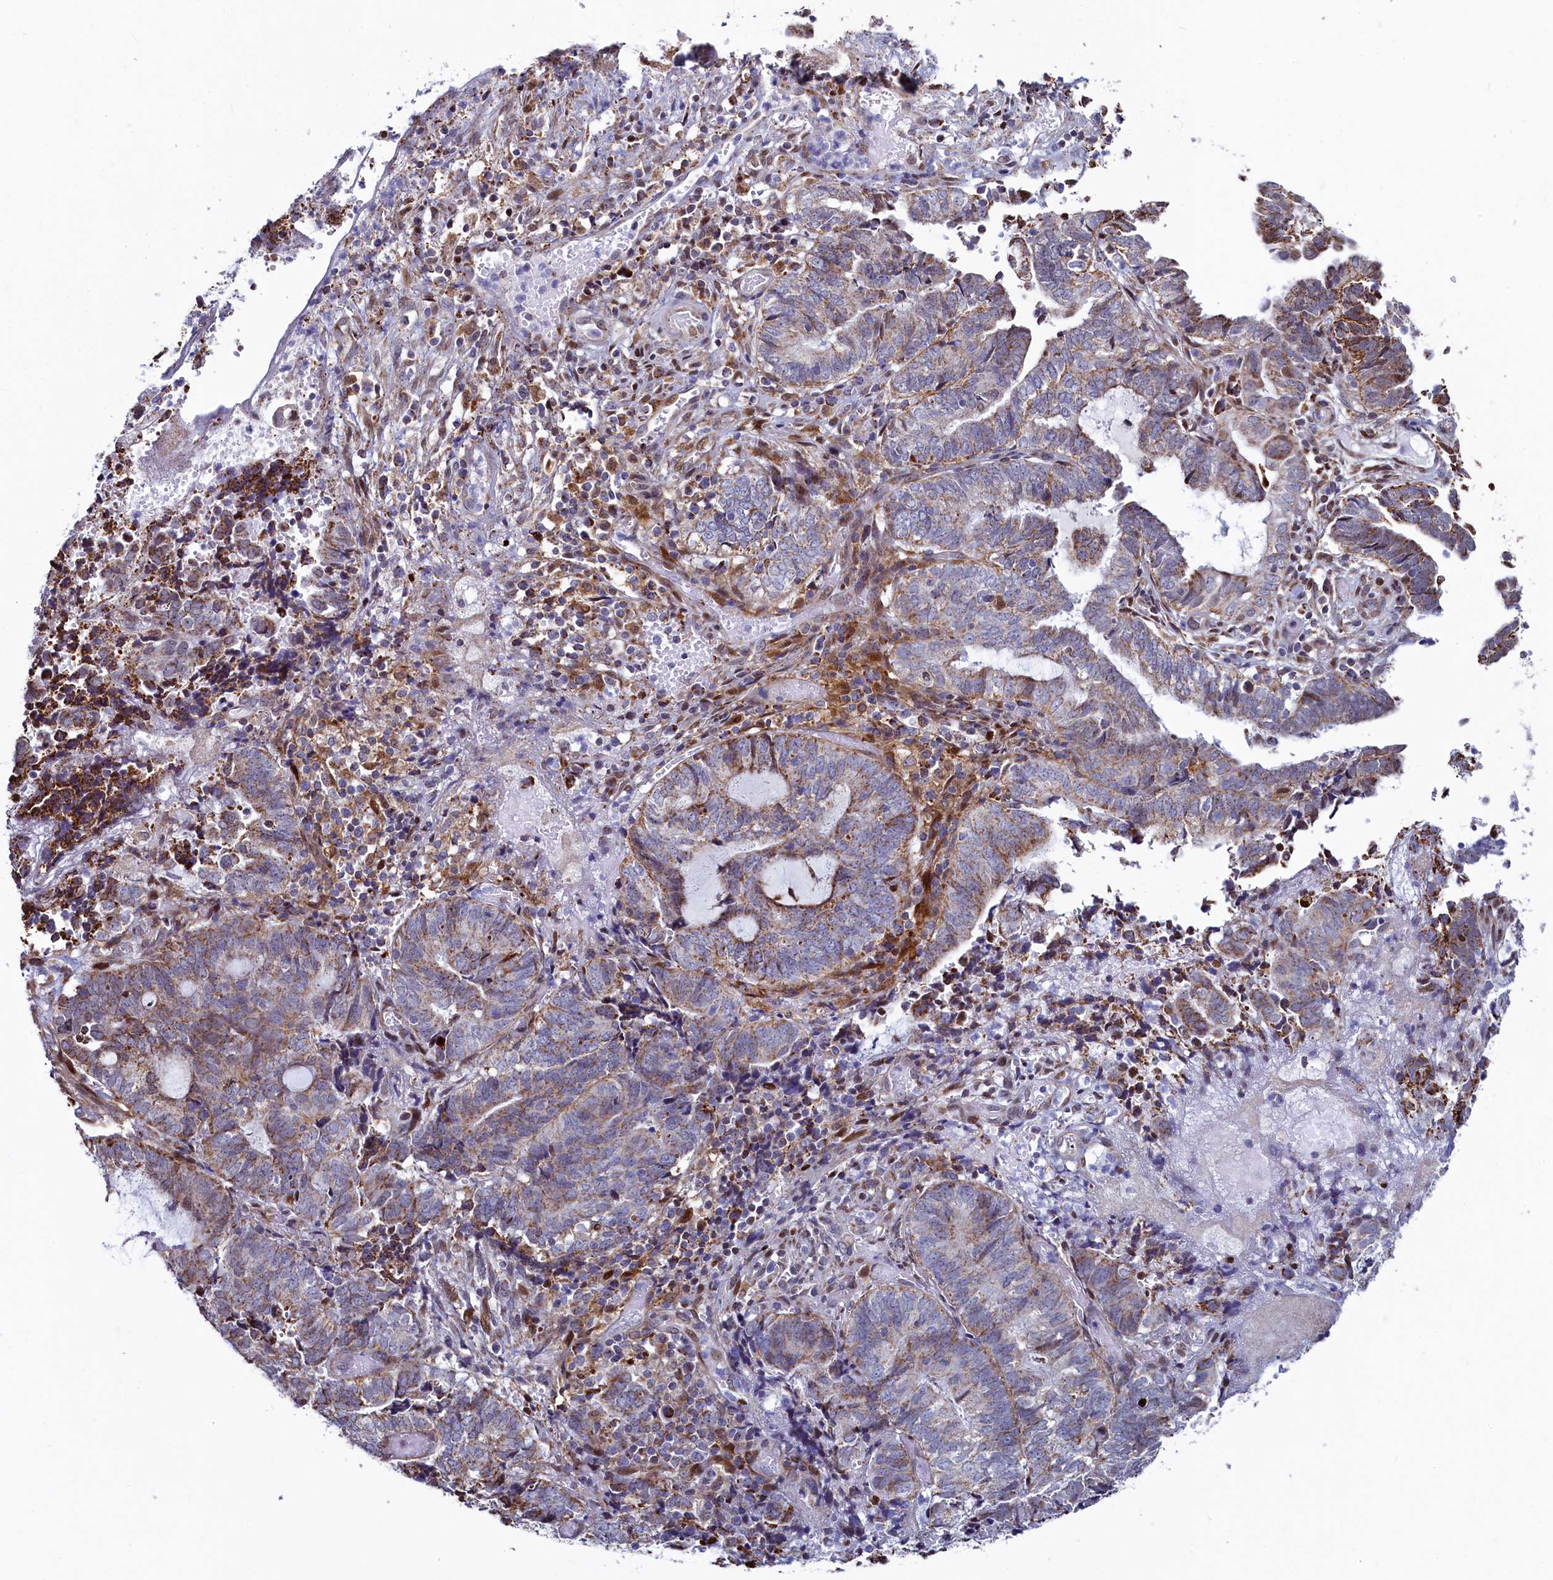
{"staining": {"intensity": "moderate", "quantity": "25%-75%", "location": "cytoplasmic/membranous"}, "tissue": "endometrial cancer", "cell_type": "Tumor cells", "image_type": "cancer", "snomed": [{"axis": "morphology", "description": "Adenocarcinoma, NOS"}, {"axis": "topography", "description": "Uterus"}, {"axis": "topography", "description": "Endometrium"}], "caption": "Brown immunohistochemical staining in human endometrial cancer (adenocarcinoma) displays moderate cytoplasmic/membranous positivity in about 25%-75% of tumor cells.", "gene": "HDGFL3", "patient": {"sex": "female", "age": 70}}